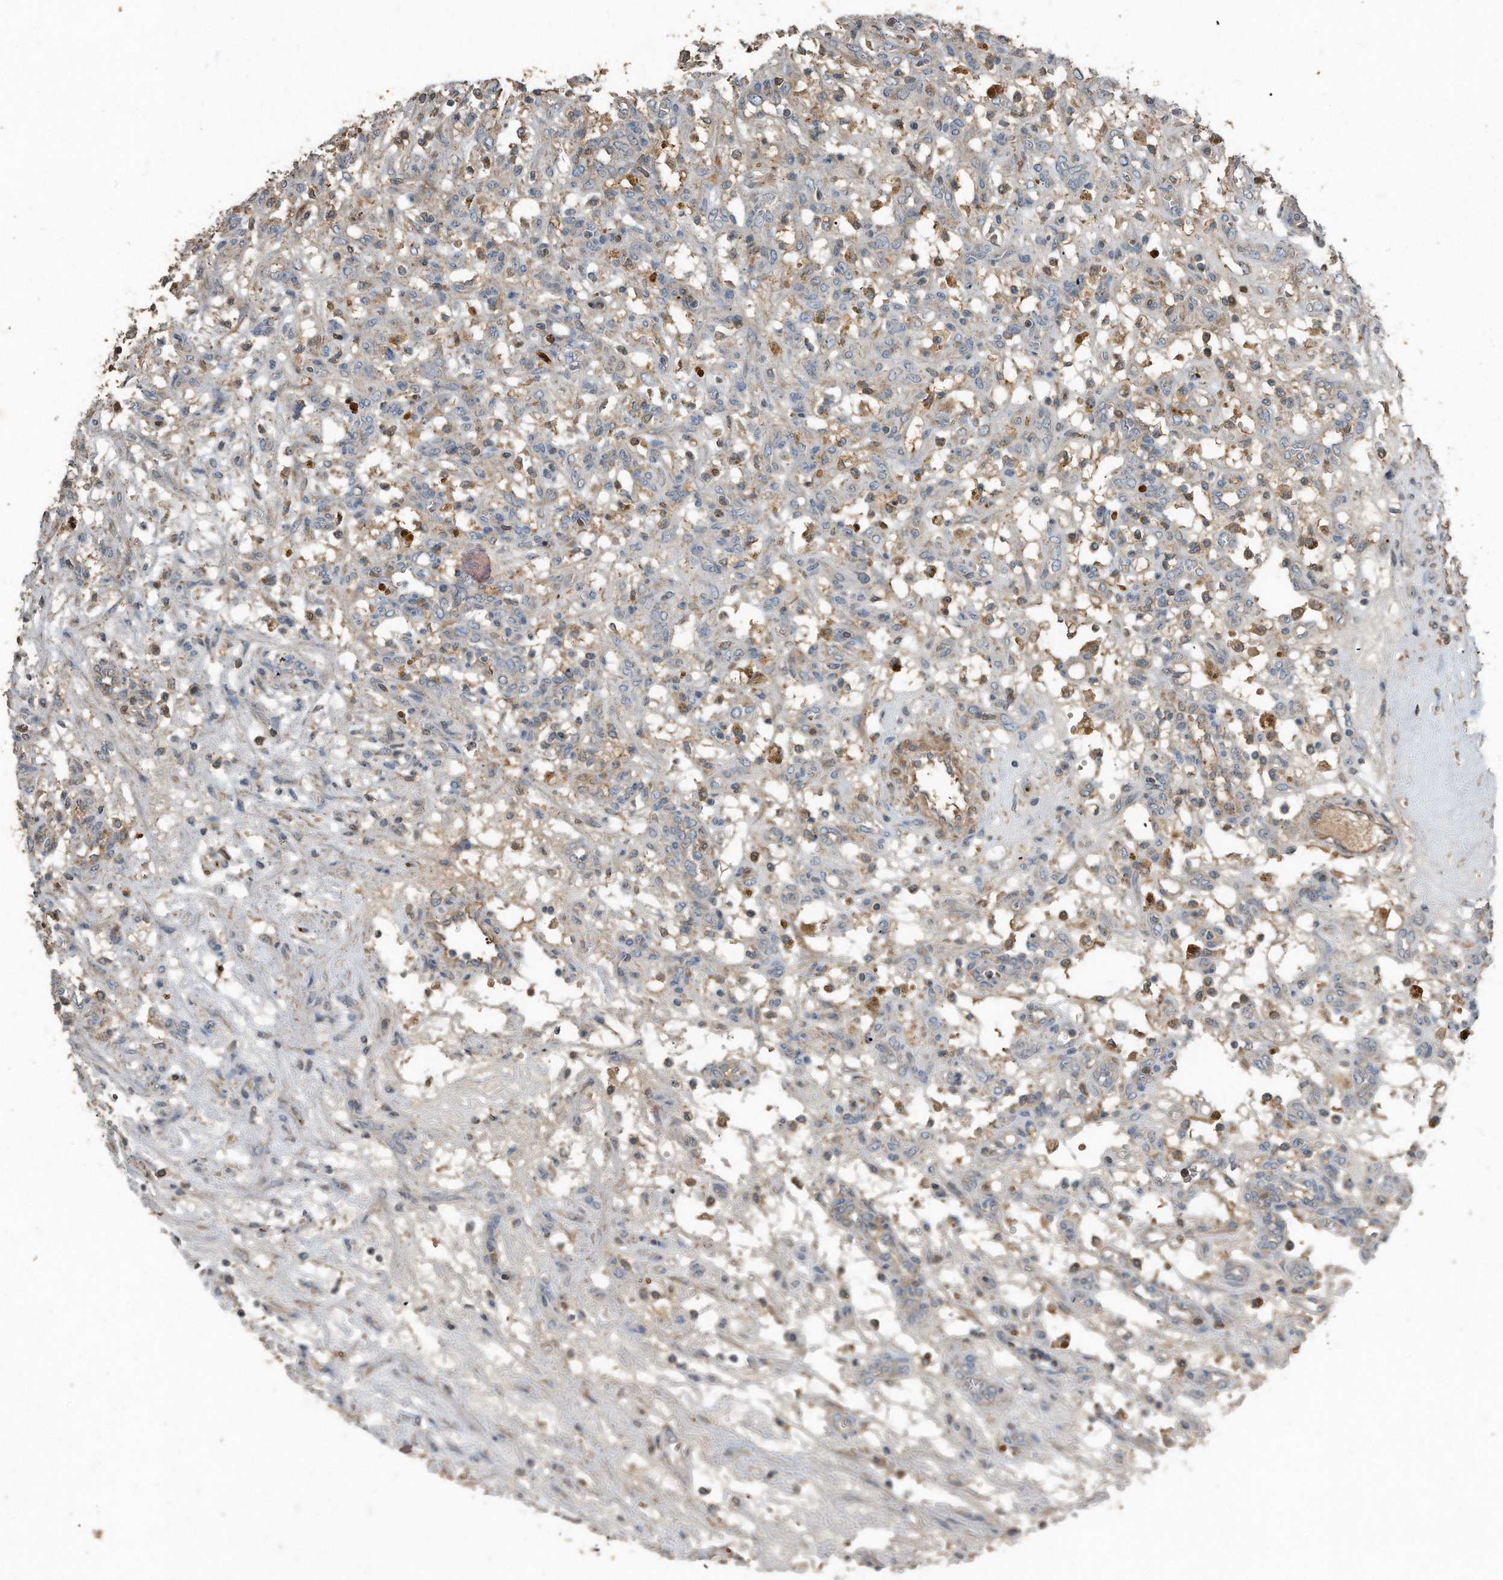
{"staining": {"intensity": "weak", "quantity": "<25%", "location": "cytoplasmic/membranous"}, "tissue": "renal cancer", "cell_type": "Tumor cells", "image_type": "cancer", "snomed": [{"axis": "morphology", "description": "Adenocarcinoma, NOS"}, {"axis": "topography", "description": "Kidney"}], "caption": "Immunohistochemistry (IHC) photomicrograph of human renal adenocarcinoma stained for a protein (brown), which reveals no staining in tumor cells.", "gene": "C9", "patient": {"sex": "female", "age": 57}}